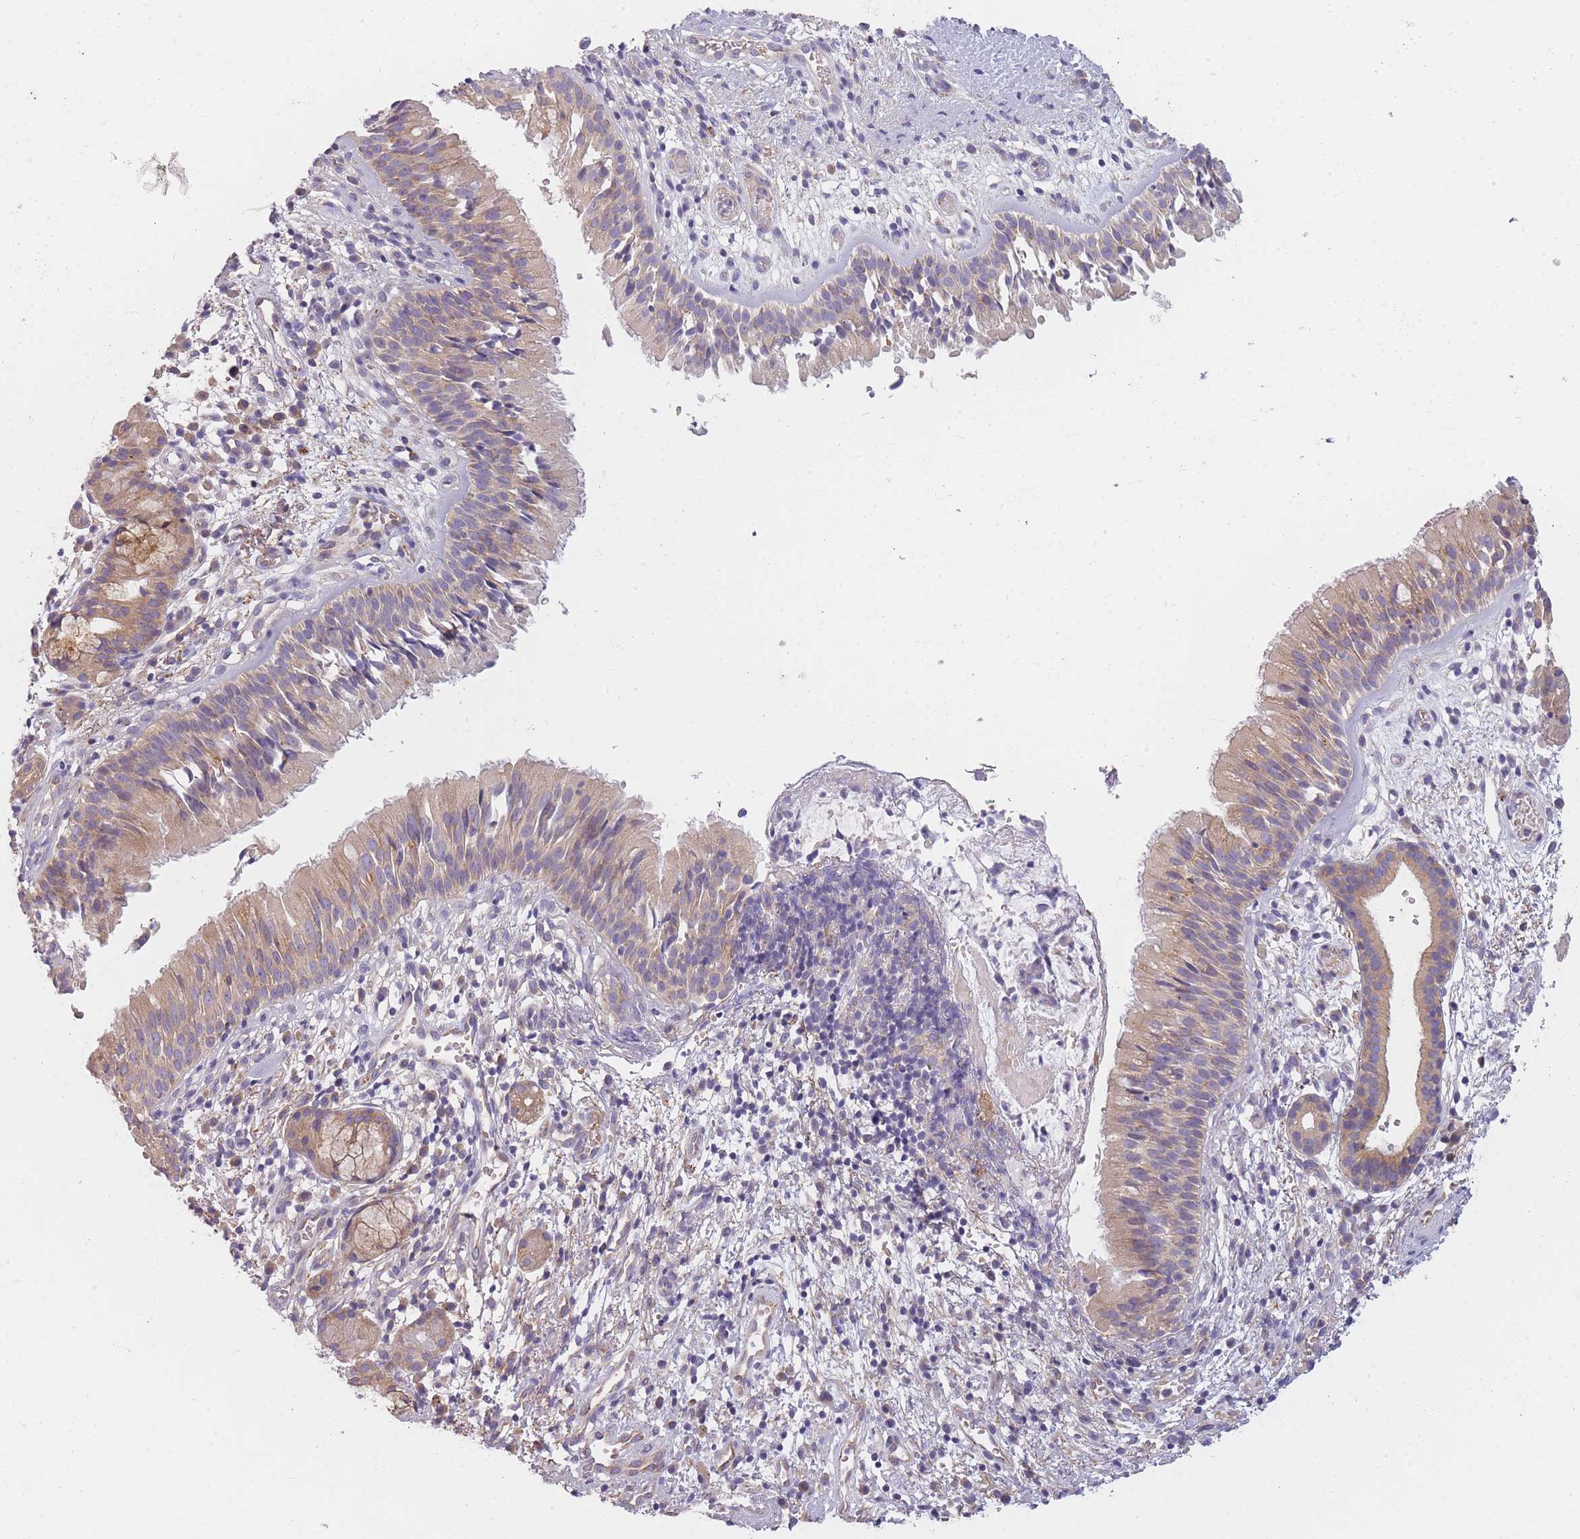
{"staining": {"intensity": "weak", "quantity": "25%-75%", "location": "cytoplasmic/membranous"}, "tissue": "nasopharynx", "cell_type": "Respiratory epithelial cells", "image_type": "normal", "snomed": [{"axis": "morphology", "description": "Normal tissue, NOS"}, {"axis": "topography", "description": "Nasopharynx"}], "caption": "Immunohistochemistry (IHC) (DAB (3,3'-diaminobenzidine)) staining of unremarkable nasopharynx reveals weak cytoplasmic/membranous protein staining in approximately 25%-75% of respiratory epithelial cells.", "gene": "AP3M1", "patient": {"sex": "male", "age": 65}}